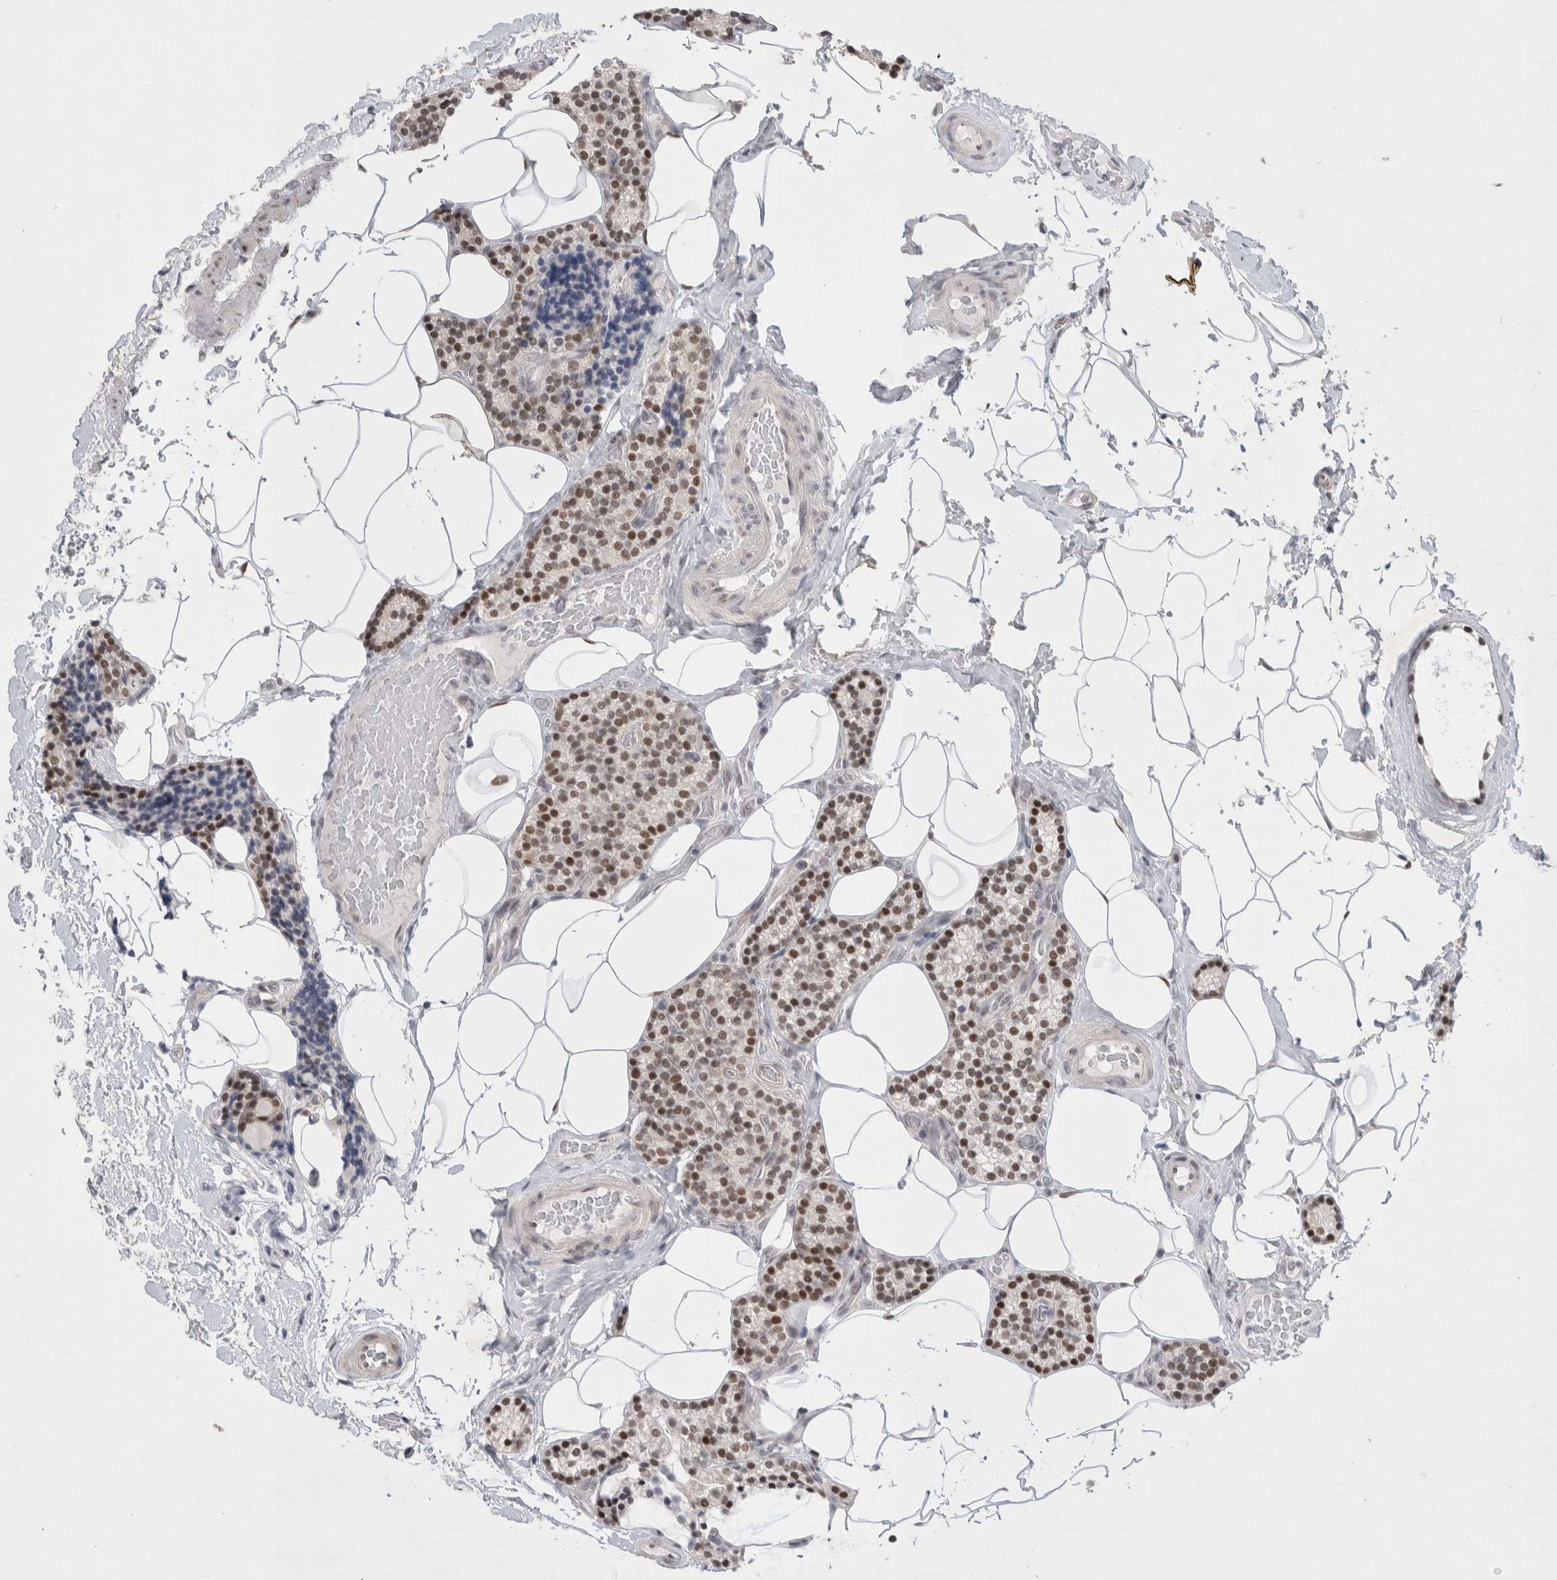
{"staining": {"intensity": "moderate", "quantity": "25%-75%", "location": "nuclear"}, "tissue": "parathyroid gland", "cell_type": "Glandular cells", "image_type": "normal", "snomed": [{"axis": "morphology", "description": "Normal tissue, NOS"}, {"axis": "topography", "description": "Parathyroid gland"}], "caption": "DAB (3,3'-diaminobenzidine) immunohistochemical staining of benign parathyroid gland displays moderate nuclear protein positivity in approximately 25%-75% of glandular cells. (Stains: DAB in brown, nuclei in blue, Microscopy: brightfield microscopy at high magnification).", "gene": "RECQL4", "patient": {"sex": "male", "age": 52}}